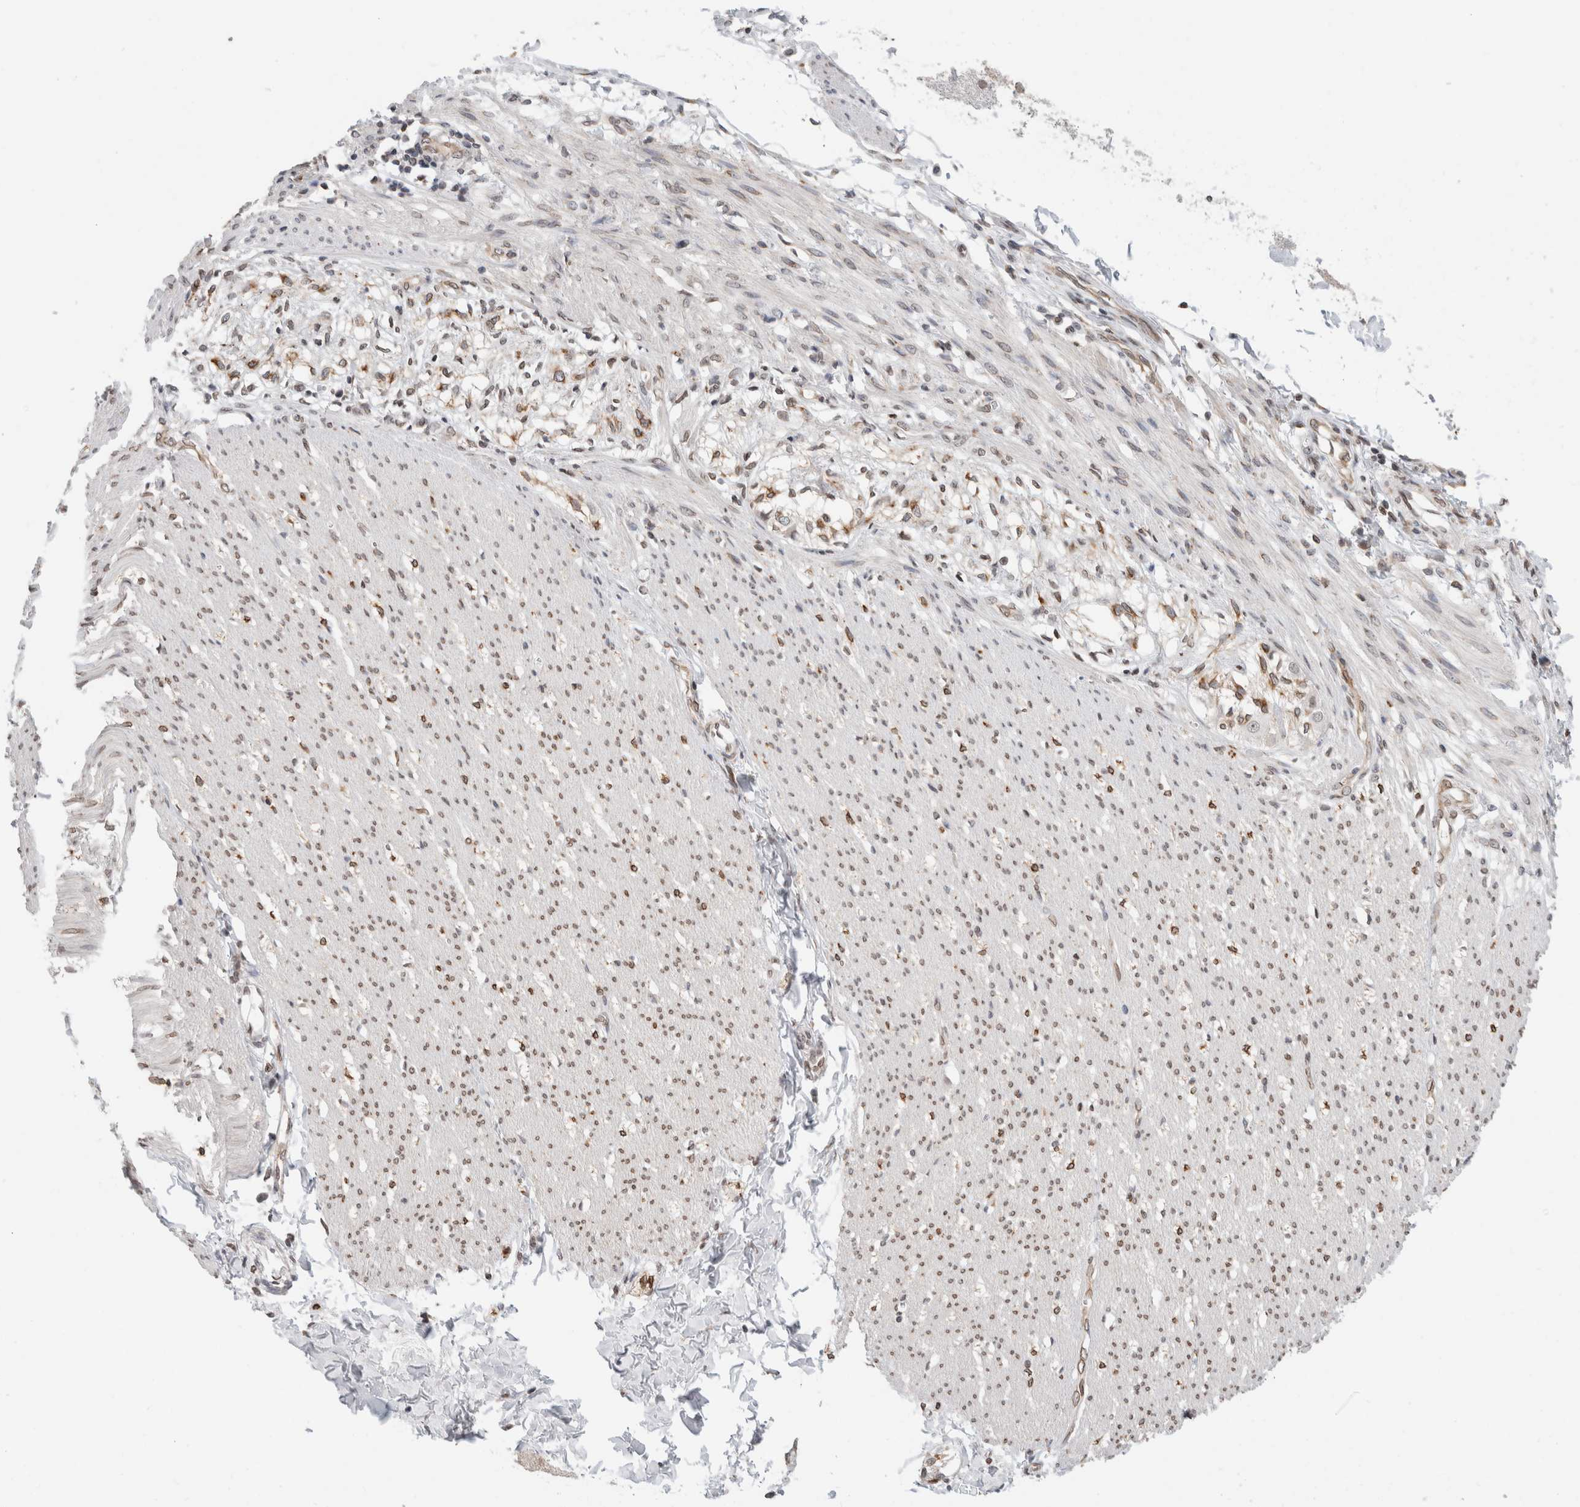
{"staining": {"intensity": "moderate", "quantity": ">75%", "location": "nuclear"}, "tissue": "smooth muscle", "cell_type": "Smooth muscle cells", "image_type": "normal", "snomed": [{"axis": "morphology", "description": "Normal tissue, NOS"}, {"axis": "morphology", "description": "Adenocarcinoma, NOS"}, {"axis": "topography", "description": "Smooth muscle"}, {"axis": "topography", "description": "Colon"}], "caption": "High-magnification brightfield microscopy of benign smooth muscle stained with DAB (3,3'-diaminobenzidine) (brown) and counterstained with hematoxylin (blue). smooth muscle cells exhibit moderate nuclear positivity is appreciated in about>75% of cells. (Brightfield microscopy of DAB IHC at high magnification).", "gene": "RBMX2", "patient": {"sex": "male", "age": 14}}